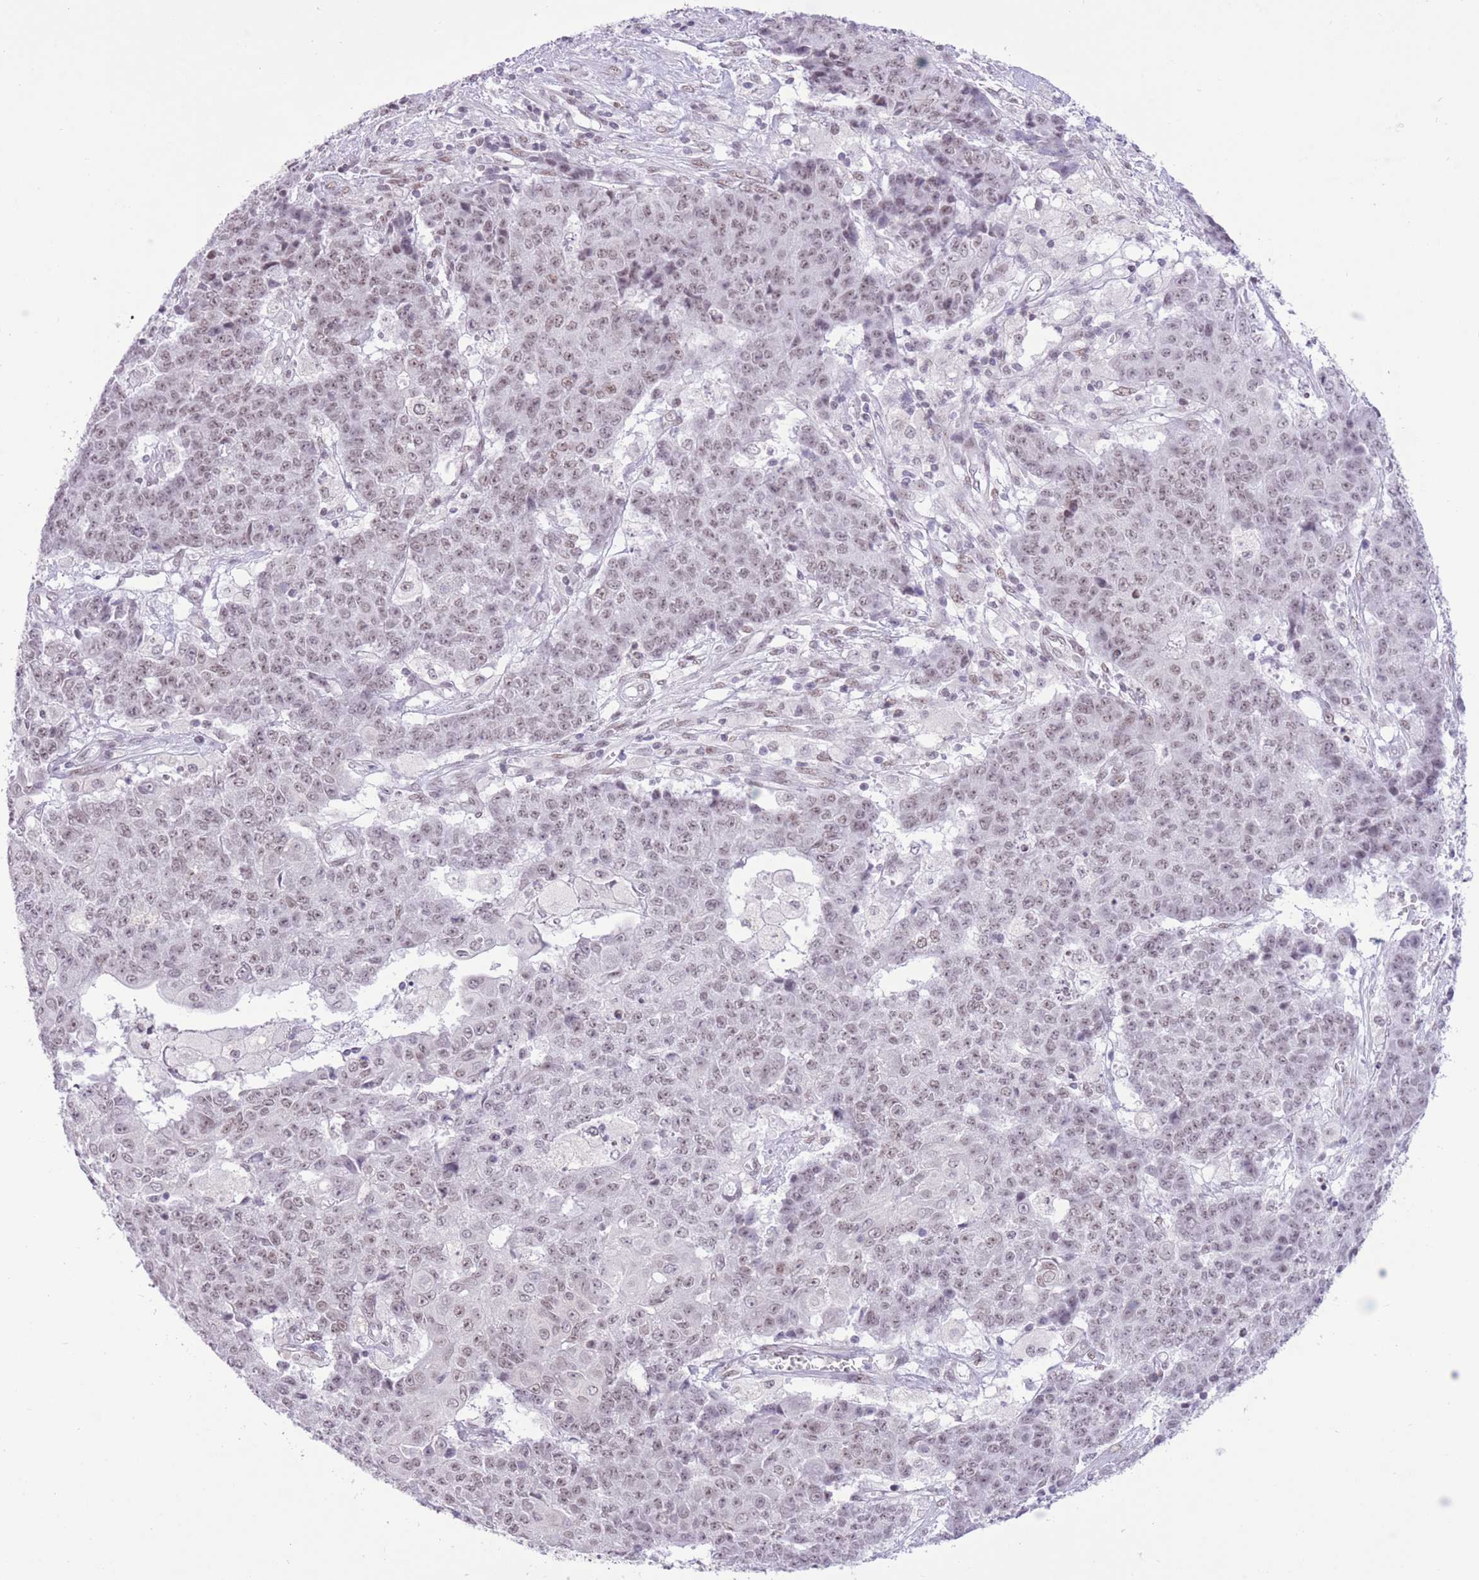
{"staining": {"intensity": "weak", "quantity": ">75%", "location": "nuclear"}, "tissue": "ovarian cancer", "cell_type": "Tumor cells", "image_type": "cancer", "snomed": [{"axis": "morphology", "description": "Carcinoma, endometroid"}, {"axis": "topography", "description": "Ovary"}], "caption": "Protein expression analysis of ovarian cancer (endometroid carcinoma) demonstrates weak nuclear positivity in approximately >75% of tumor cells.", "gene": "ZBED5", "patient": {"sex": "female", "age": 42}}